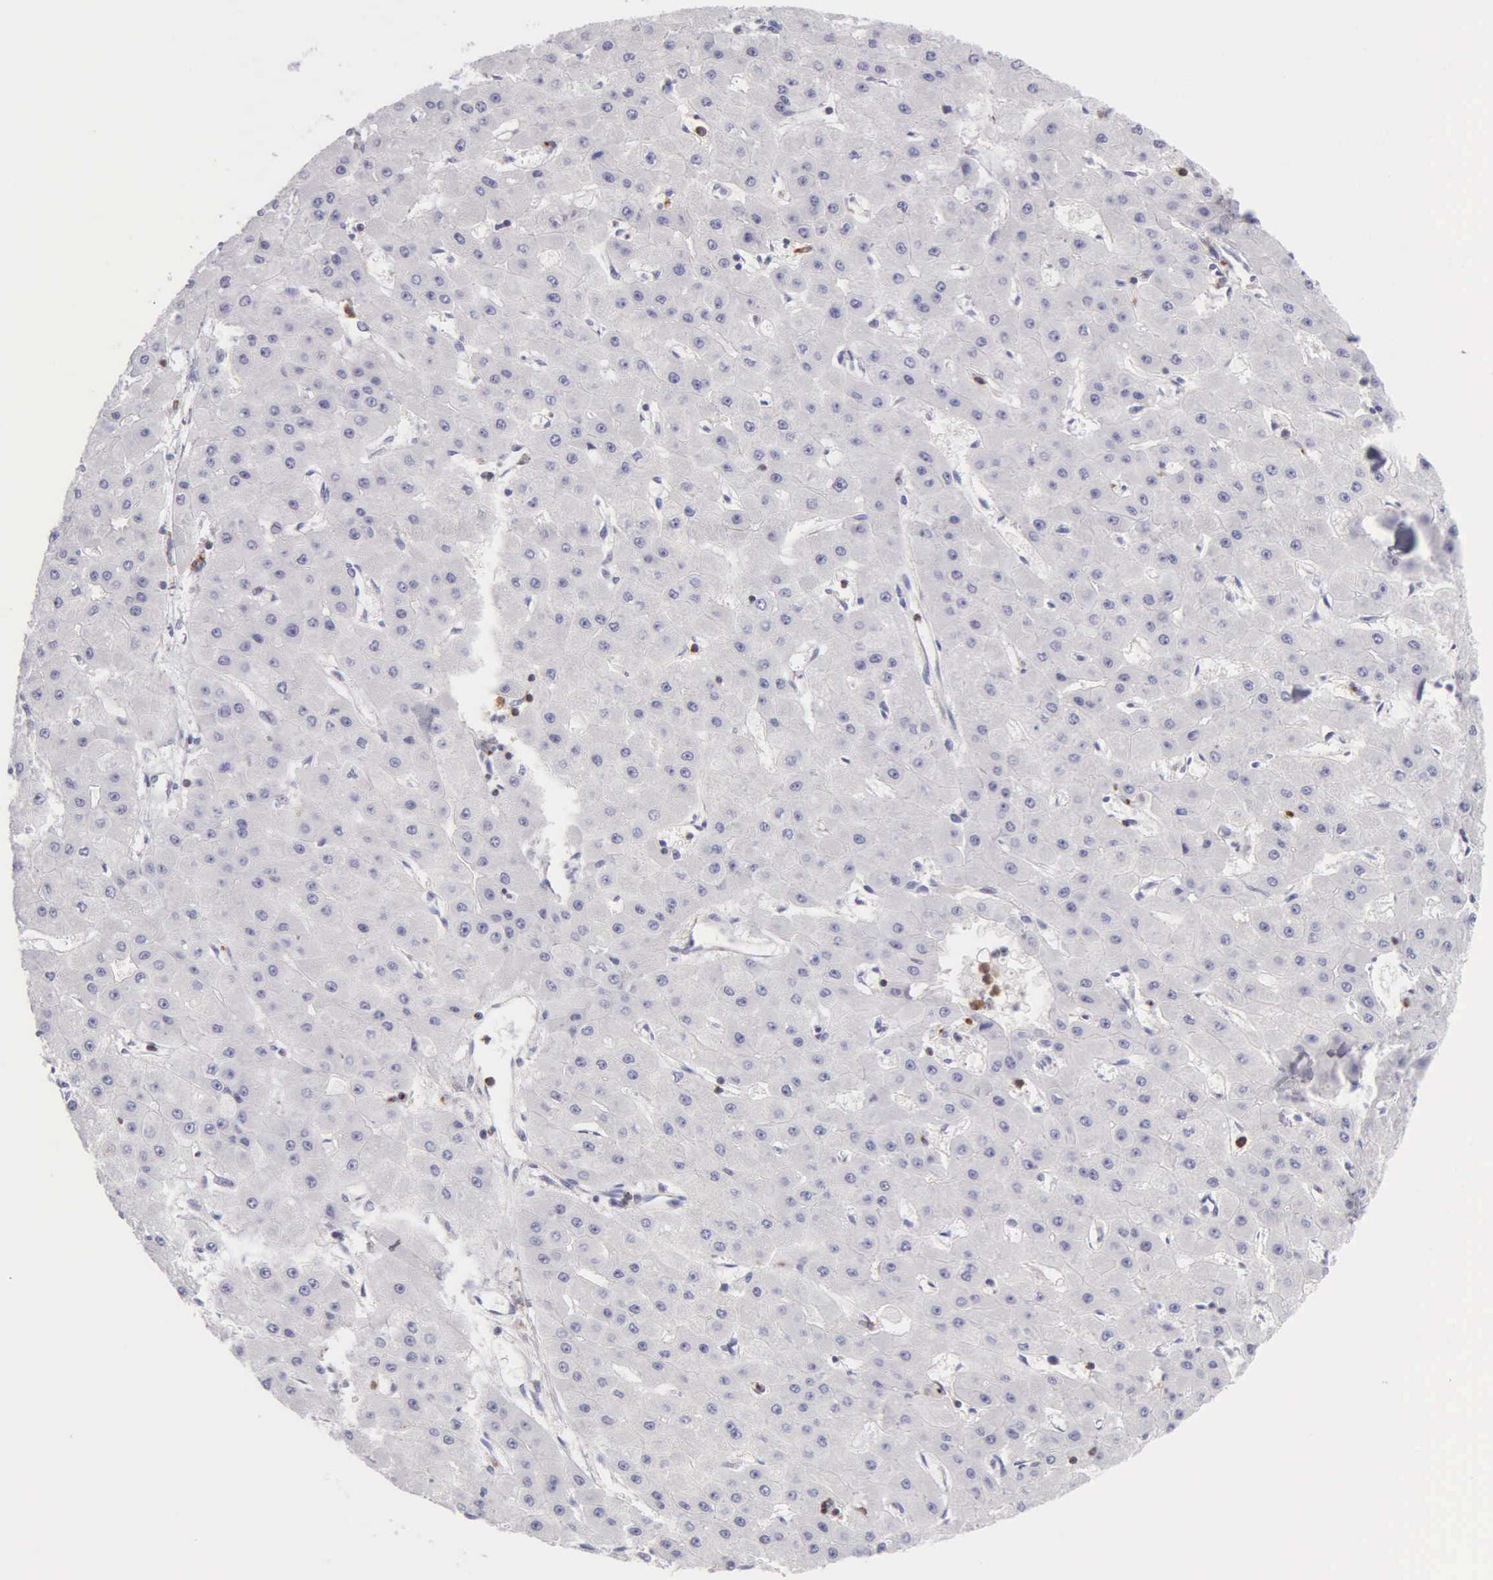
{"staining": {"intensity": "negative", "quantity": "none", "location": "none"}, "tissue": "liver cancer", "cell_type": "Tumor cells", "image_type": "cancer", "snomed": [{"axis": "morphology", "description": "Carcinoma, Hepatocellular, NOS"}, {"axis": "topography", "description": "Liver"}], "caption": "Immunohistochemistry (IHC) photomicrograph of neoplastic tissue: human liver cancer stained with DAB displays no significant protein positivity in tumor cells.", "gene": "SRGN", "patient": {"sex": "female", "age": 52}}